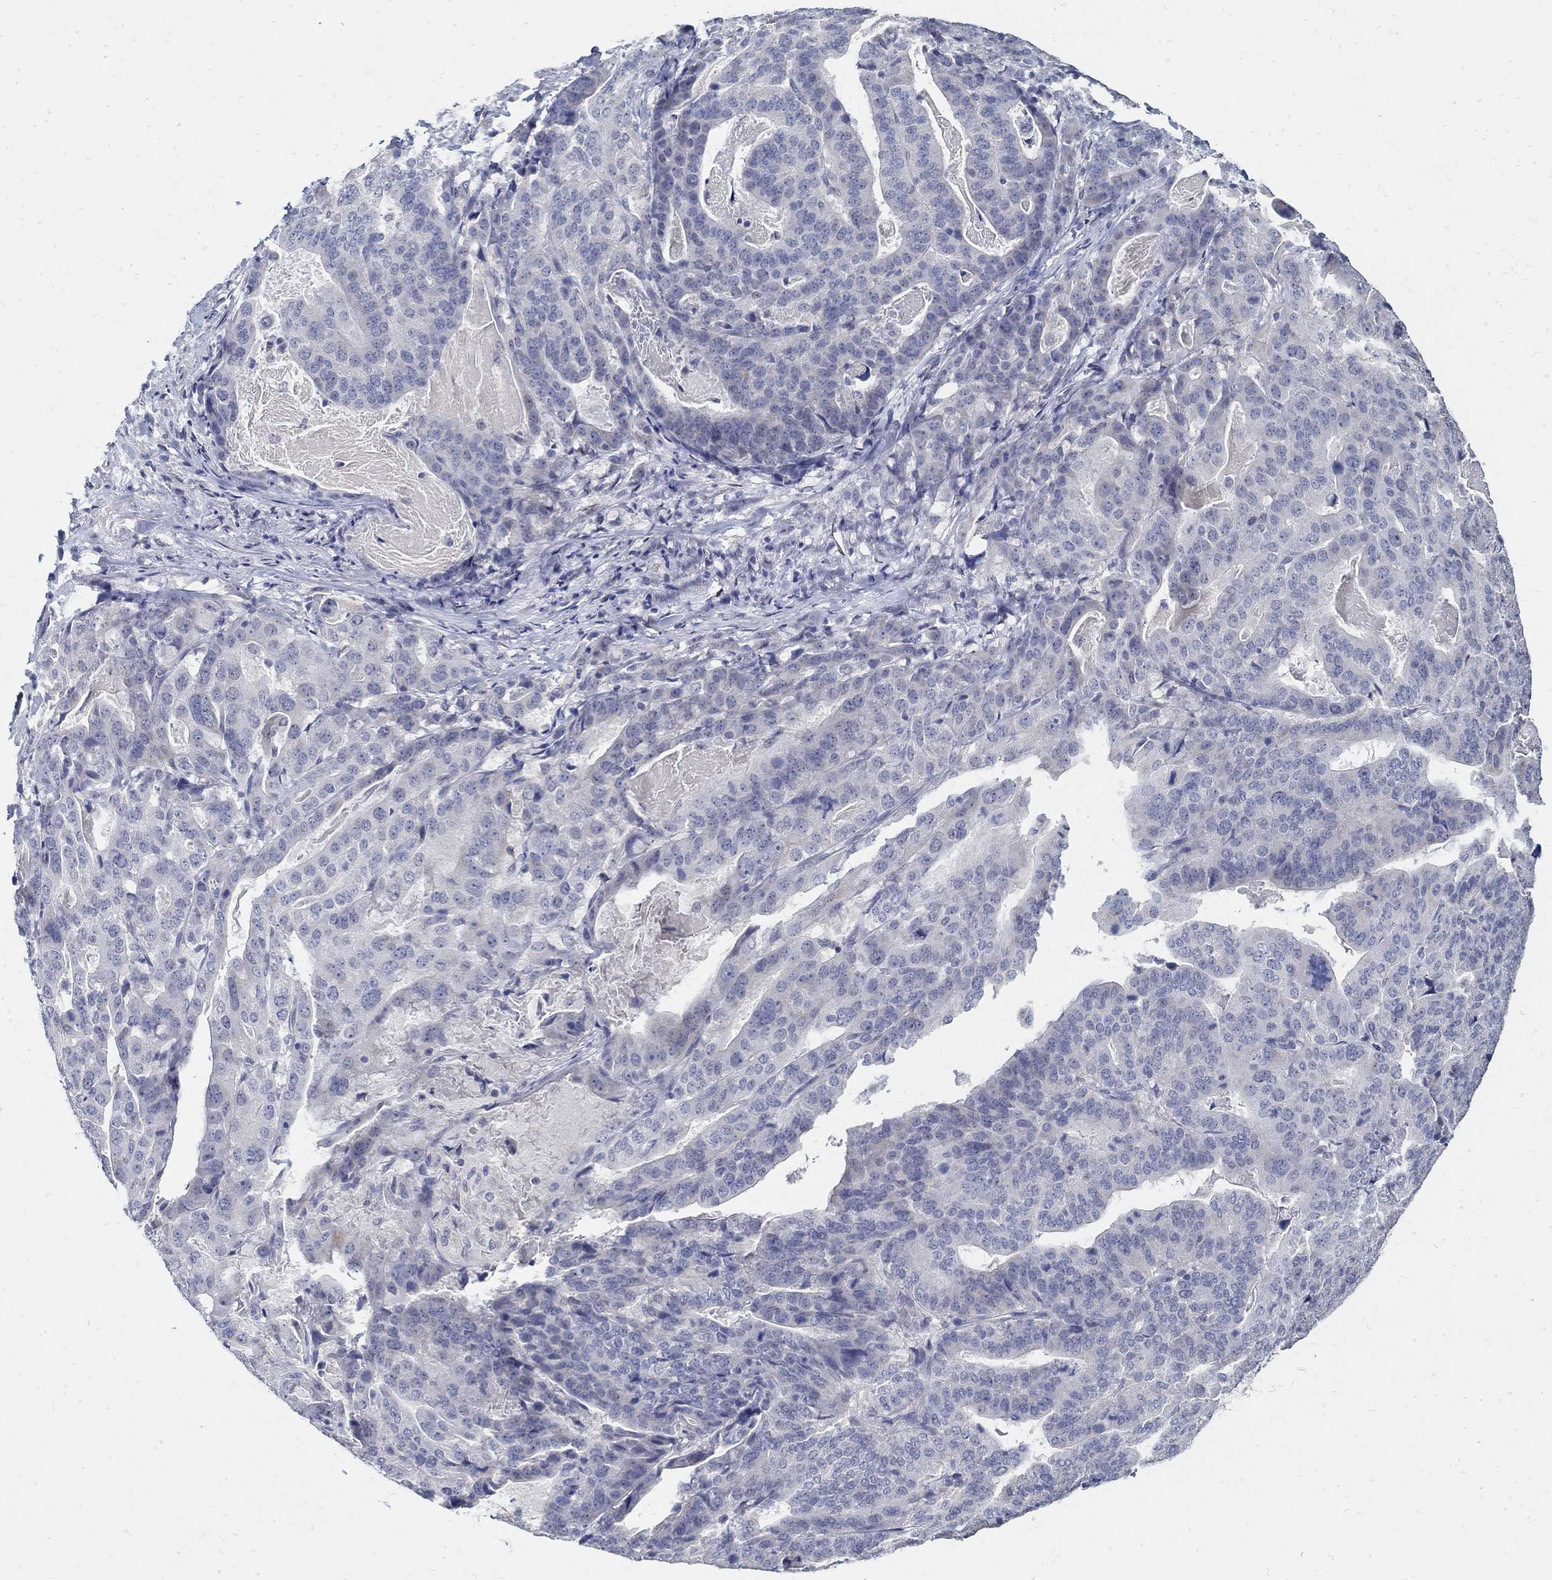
{"staining": {"intensity": "negative", "quantity": "none", "location": "none"}, "tissue": "stomach cancer", "cell_type": "Tumor cells", "image_type": "cancer", "snomed": [{"axis": "morphology", "description": "Adenocarcinoma, NOS"}, {"axis": "topography", "description": "Stomach"}], "caption": "DAB (3,3'-diaminobenzidine) immunohistochemical staining of human stomach adenocarcinoma shows no significant expression in tumor cells.", "gene": "USP29", "patient": {"sex": "male", "age": 48}}